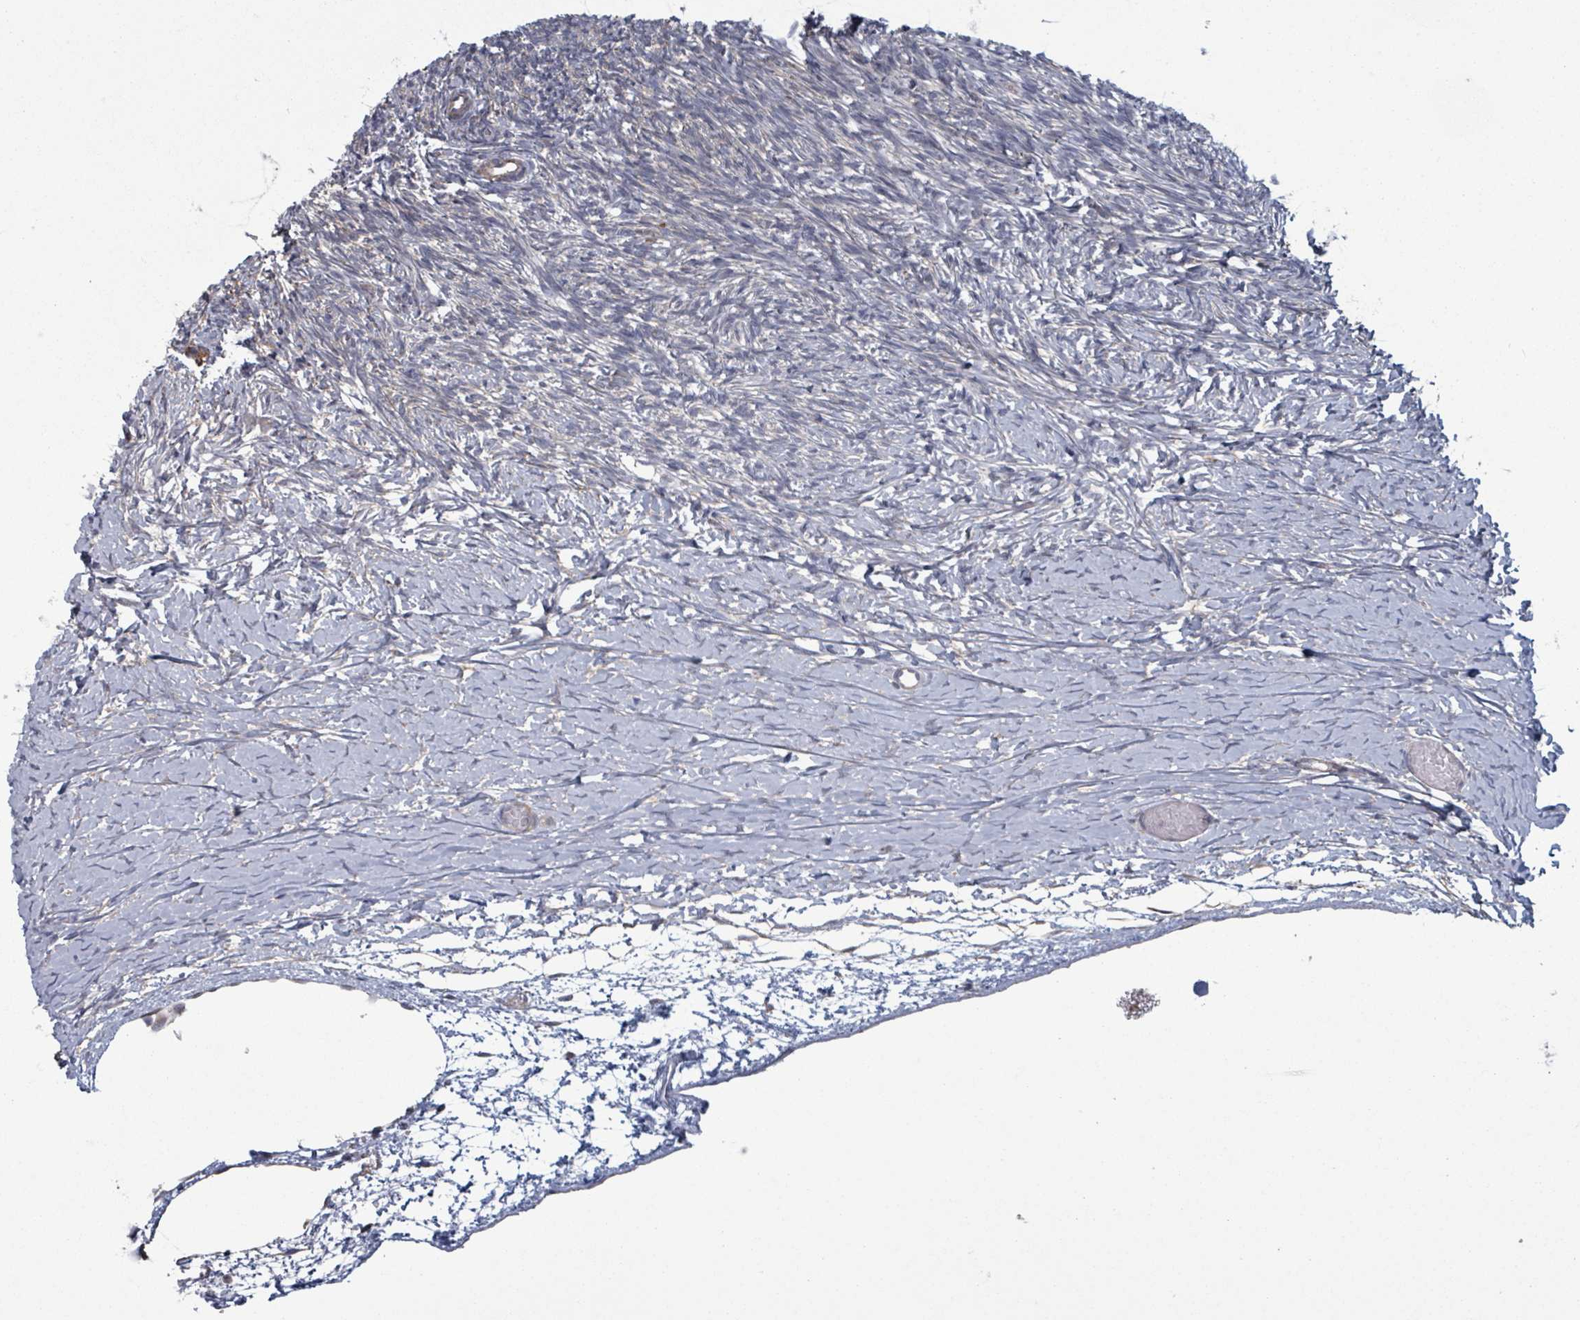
{"staining": {"intensity": "negative", "quantity": "none", "location": "none"}, "tissue": "ovary", "cell_type": "Ovarian stroma cells", "image_type": "normal", "snomed": [{"axis": "morphology", "description": "Normal tissue, NOS"}, {"axis": "topography", "description": "Ovary"}], "caption": "The photomicrograph demonstrates no significant positivity in ovarian stroma cells of ovary.", "gene": "ADCK1", "patient": {"sex": "female", "age": 39}}